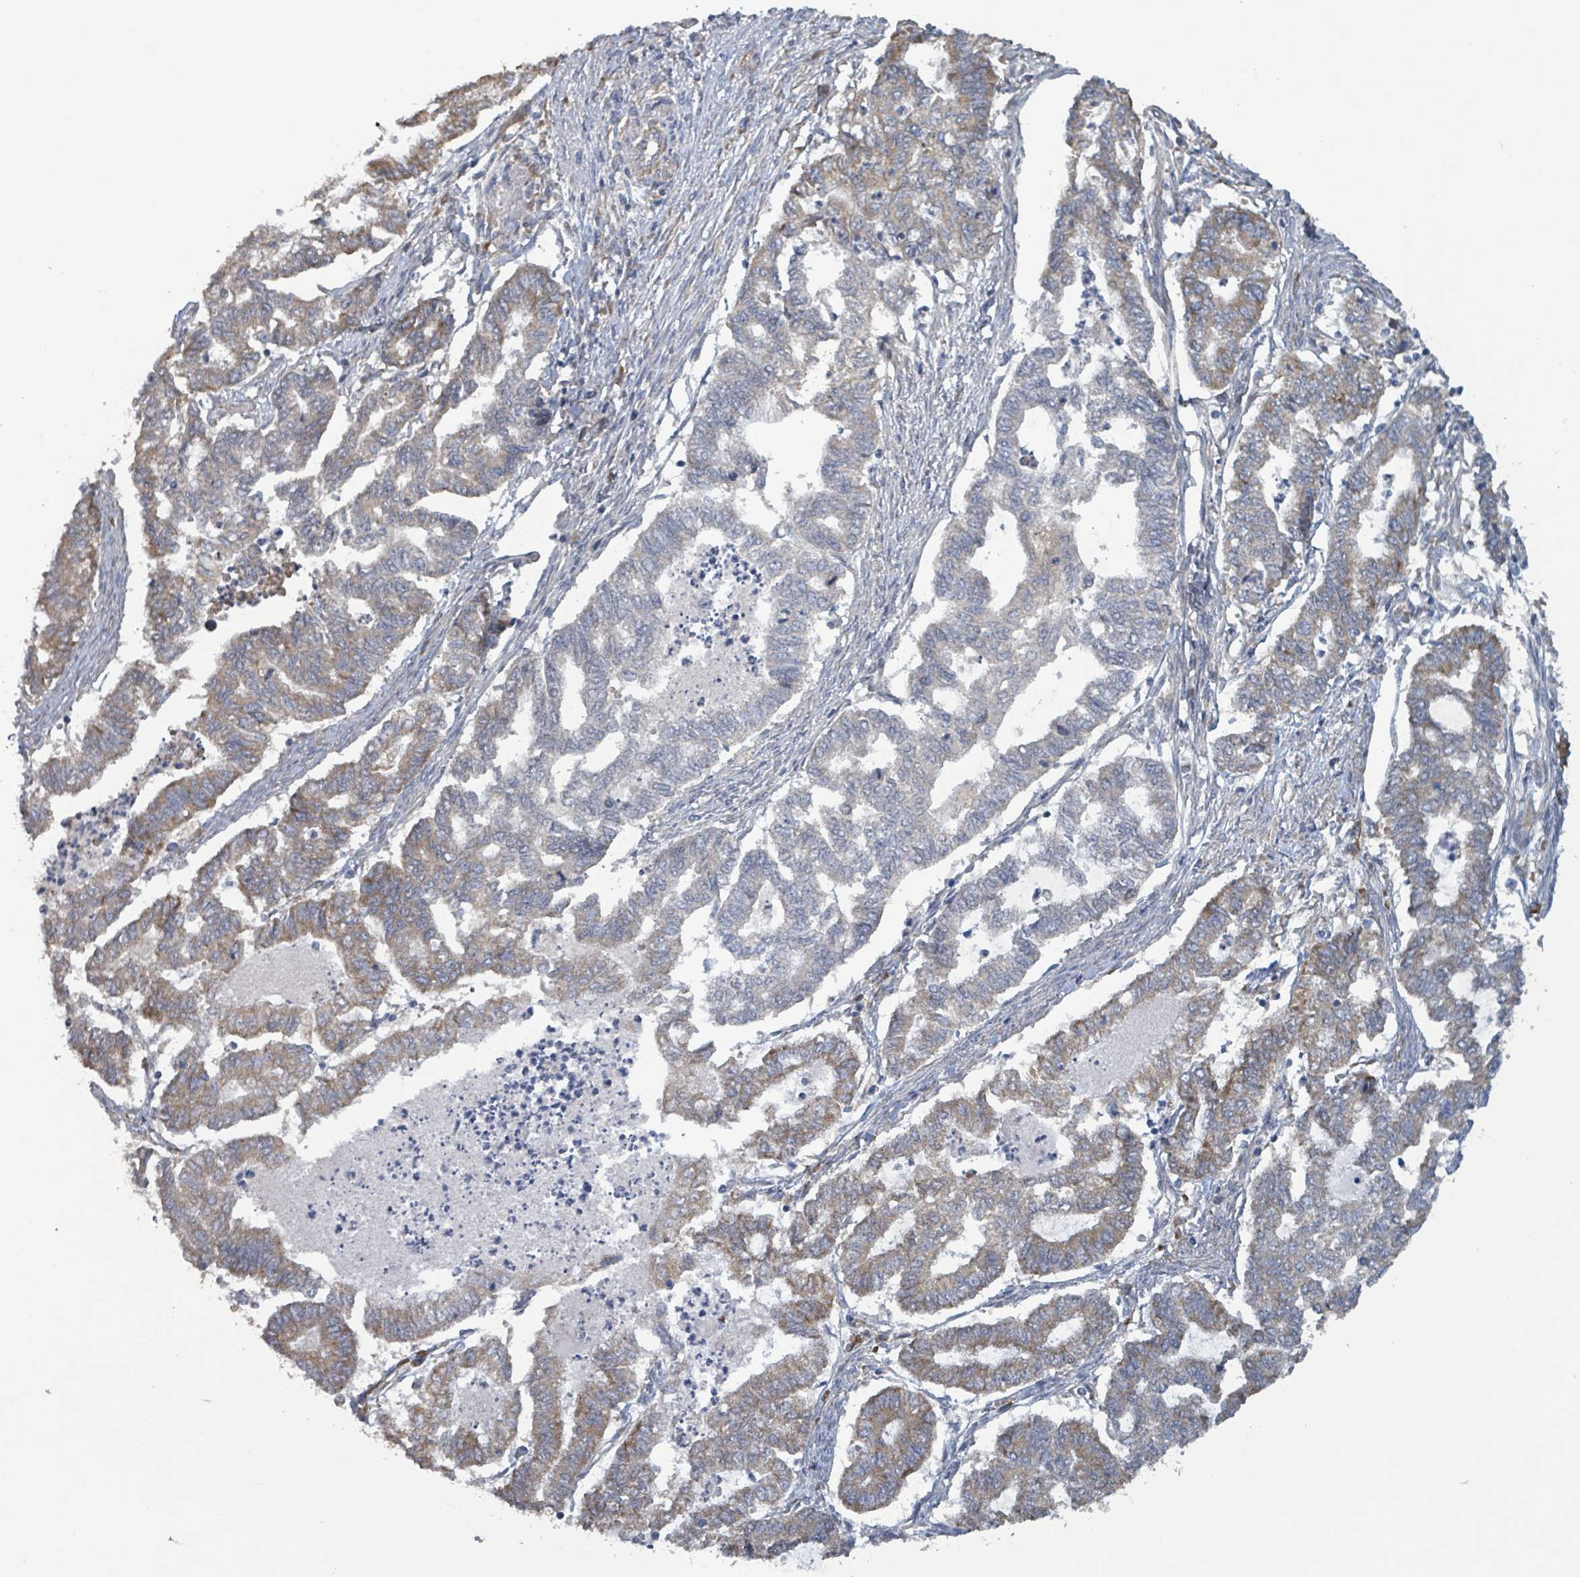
{"staining": {"intensity": "moderate", "quantity": "25%-75%", "location": "cytoplasmic/membranous"}, "tissue": "endometrial cancer", "cell_type": "Tumor cells", "image_type": "cancer", "snomed": [{"axis": "morphology", "description": "Adenocarcinoma, NOS"}, {"axis": "topography", "description": "Endometrium"}], "caption": "An immunohistochemistry (IHC) micrograph of neoplastic tissue is shown. Protein staining in brown highlights moderate cytoplasmic/membranous positivity in endometrial cancer within tumor cells.", "gene": "RPL32", "patient": {"sex": "female", "age": 79}}